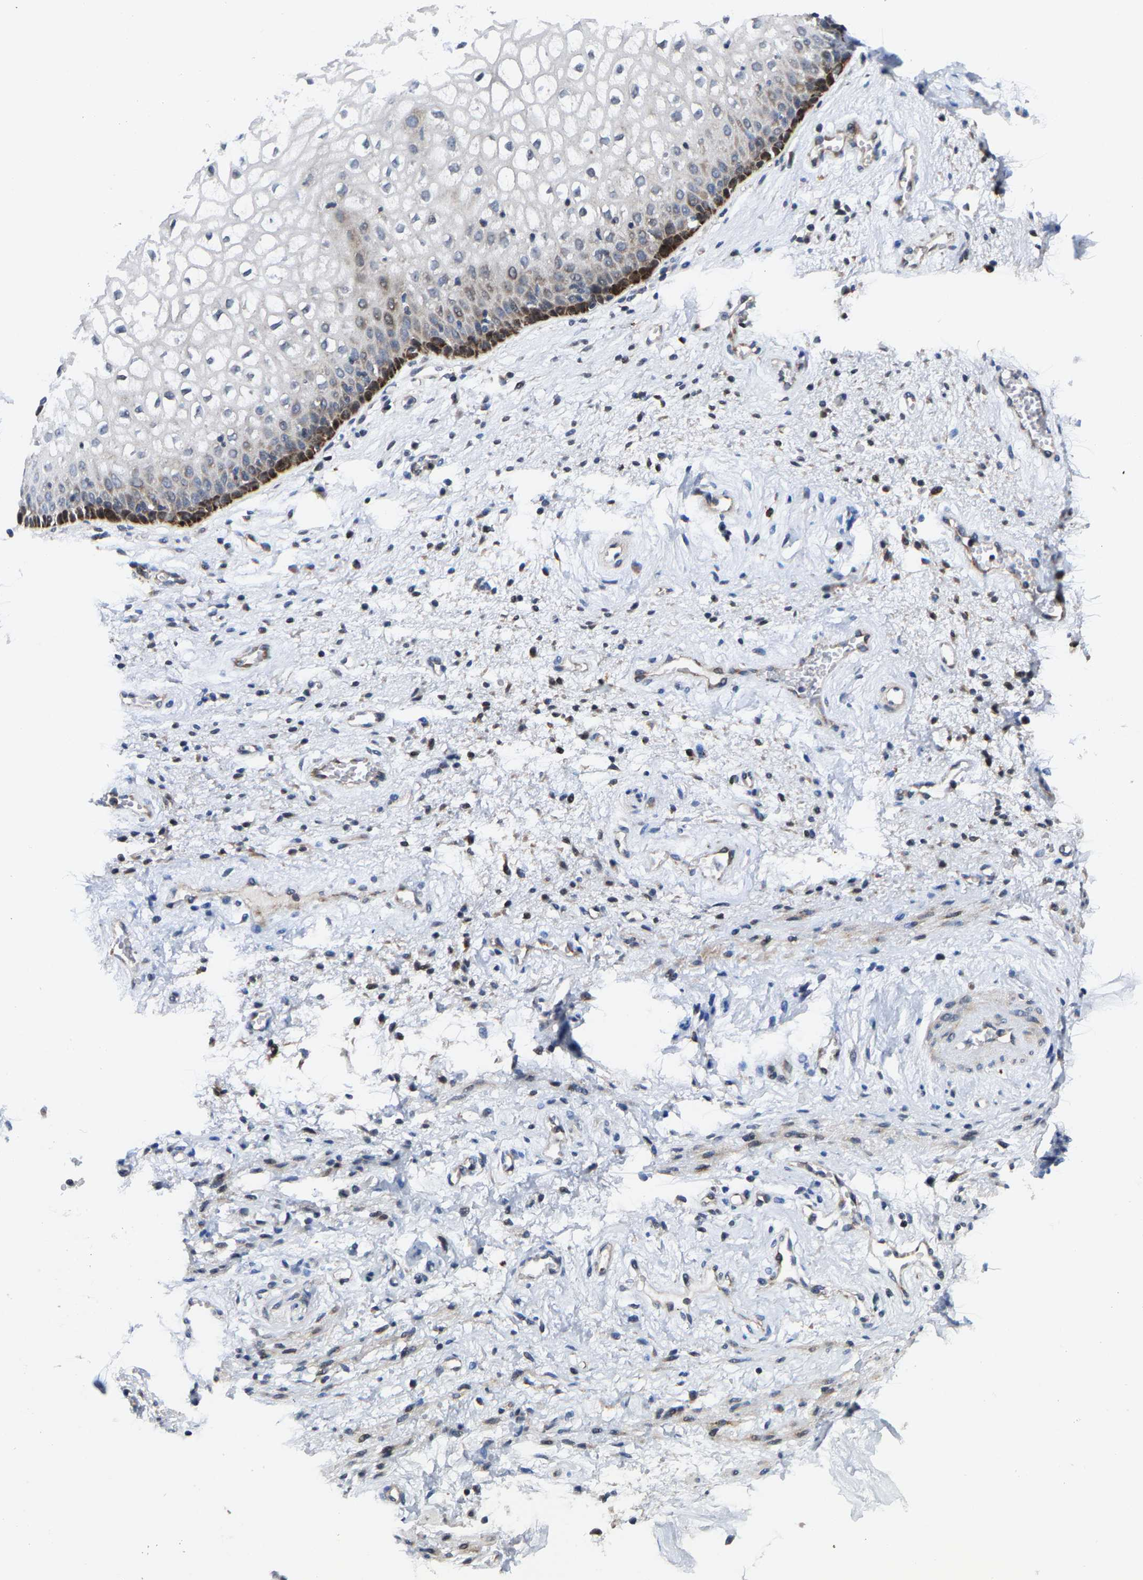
{"staining": {"intensity": "strong", "quantity": "<25%", "location": "cytoplasmic/membranous,nuclear"}, "tissue": "vagina", "cell_type": "Squamous epithelial cells", "image_type": "normal", "snomed": [{"axis": "morphology", "description": "Normal tissue, NOS"}, {"axis": "topography", "description": "Vagina"}], "caption": "Vagina stained for a protein demonstrates strong cytoplasmic/membranous,nuclear positivity in squamous epithelial cells.", "gene": "TDRKH", "patient": {"sex": "female", "age": 34}}